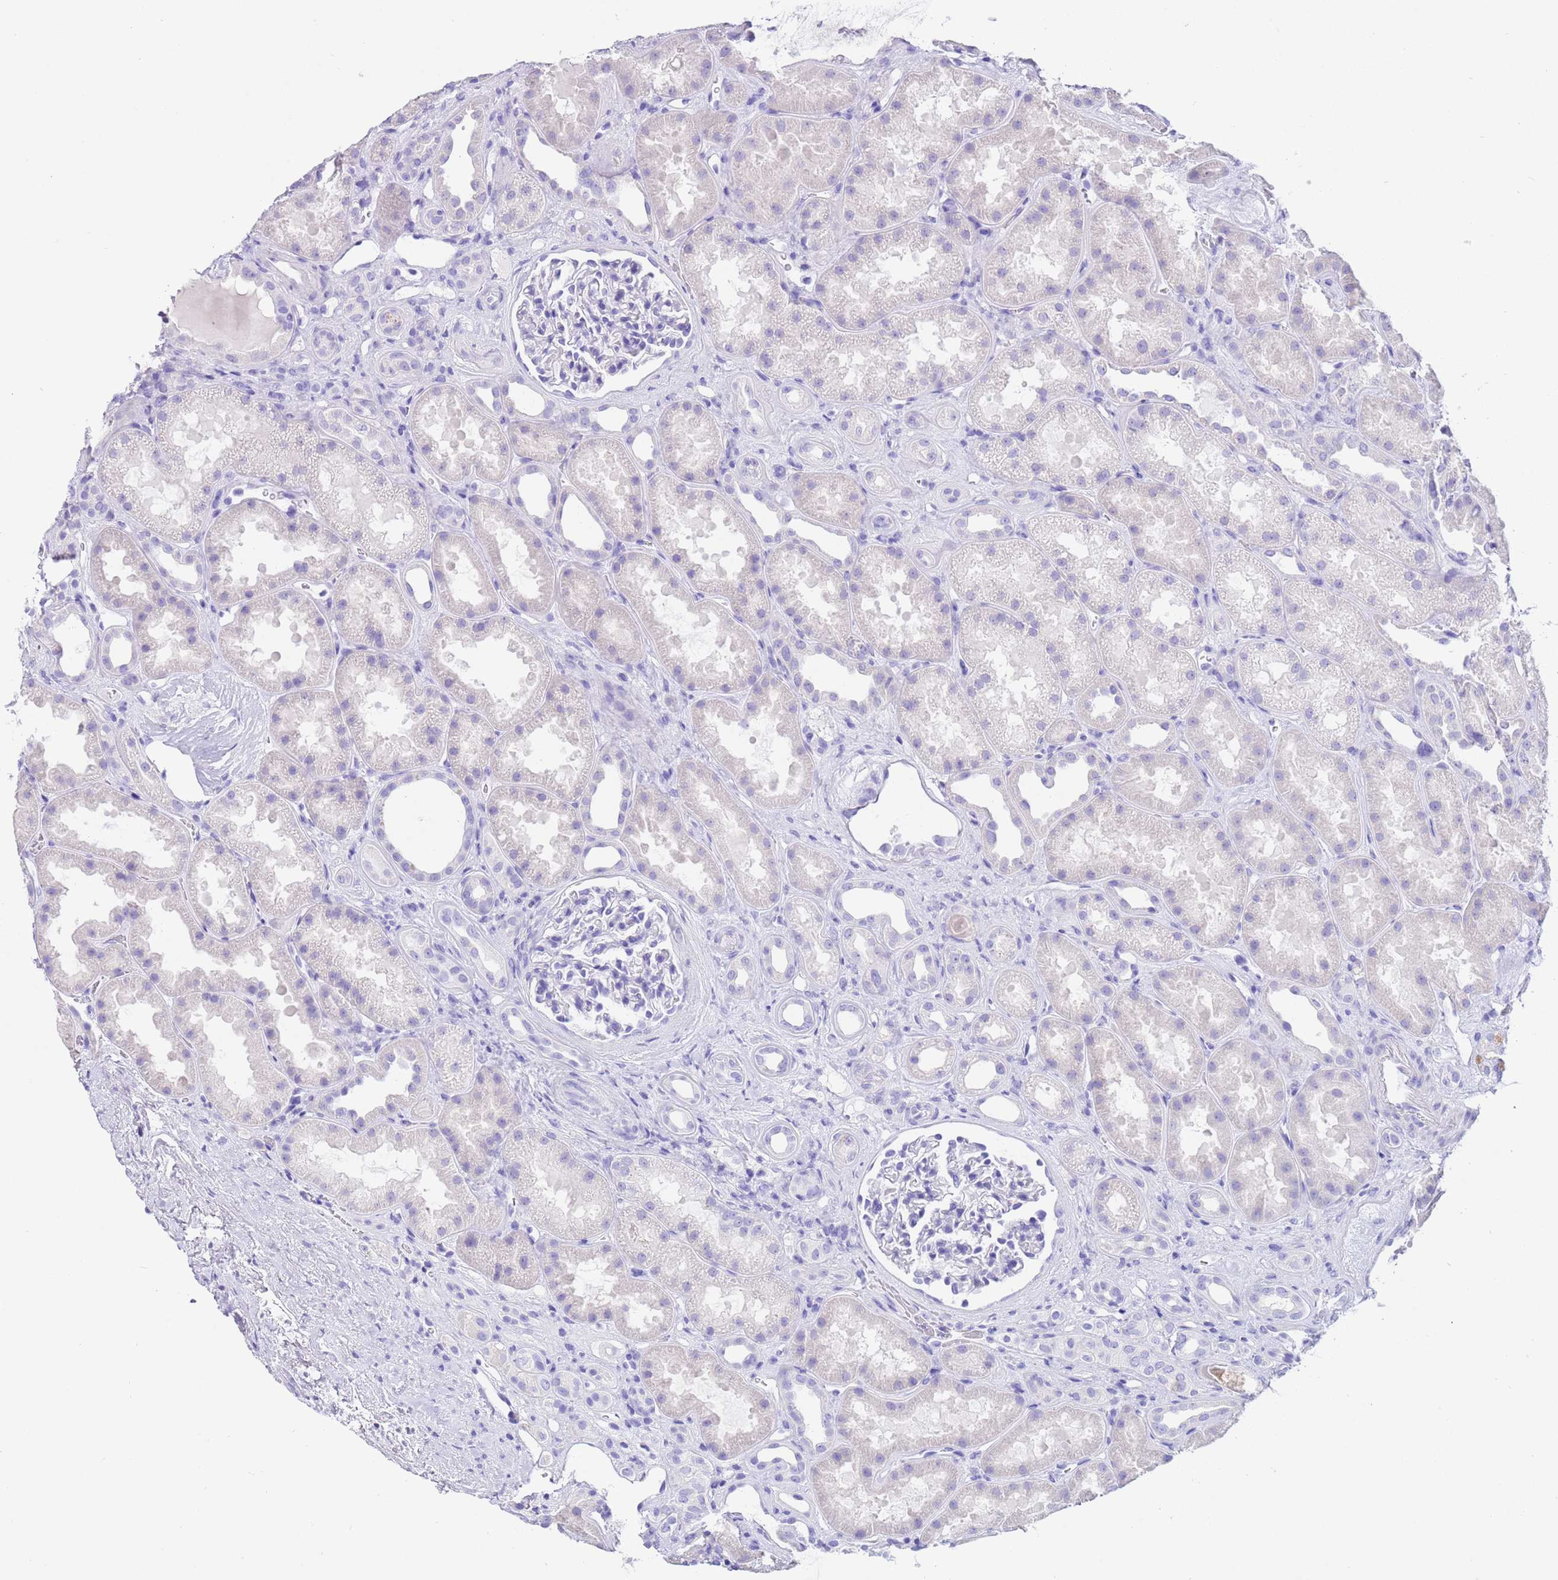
{"staining": {"intensity": "negative", "quantity": "none", "location": "none"}, "tissue": "kidney", "cell_type": "Cells in glomeruli", "image_type": "normal", "snomed": [{"axis": "morphology", "description": "Normal tissue, NOS"}, {"axis": "topography", "description": "Kidney"}], "caption": "This is a histopathology image of IHC staining of unremarkable kidney, which shows no positivity in cells in glomeruli. Nuclei are stained in blue.", "gene": "CPB1", "patient": {"sex": "male", "age": 61}}